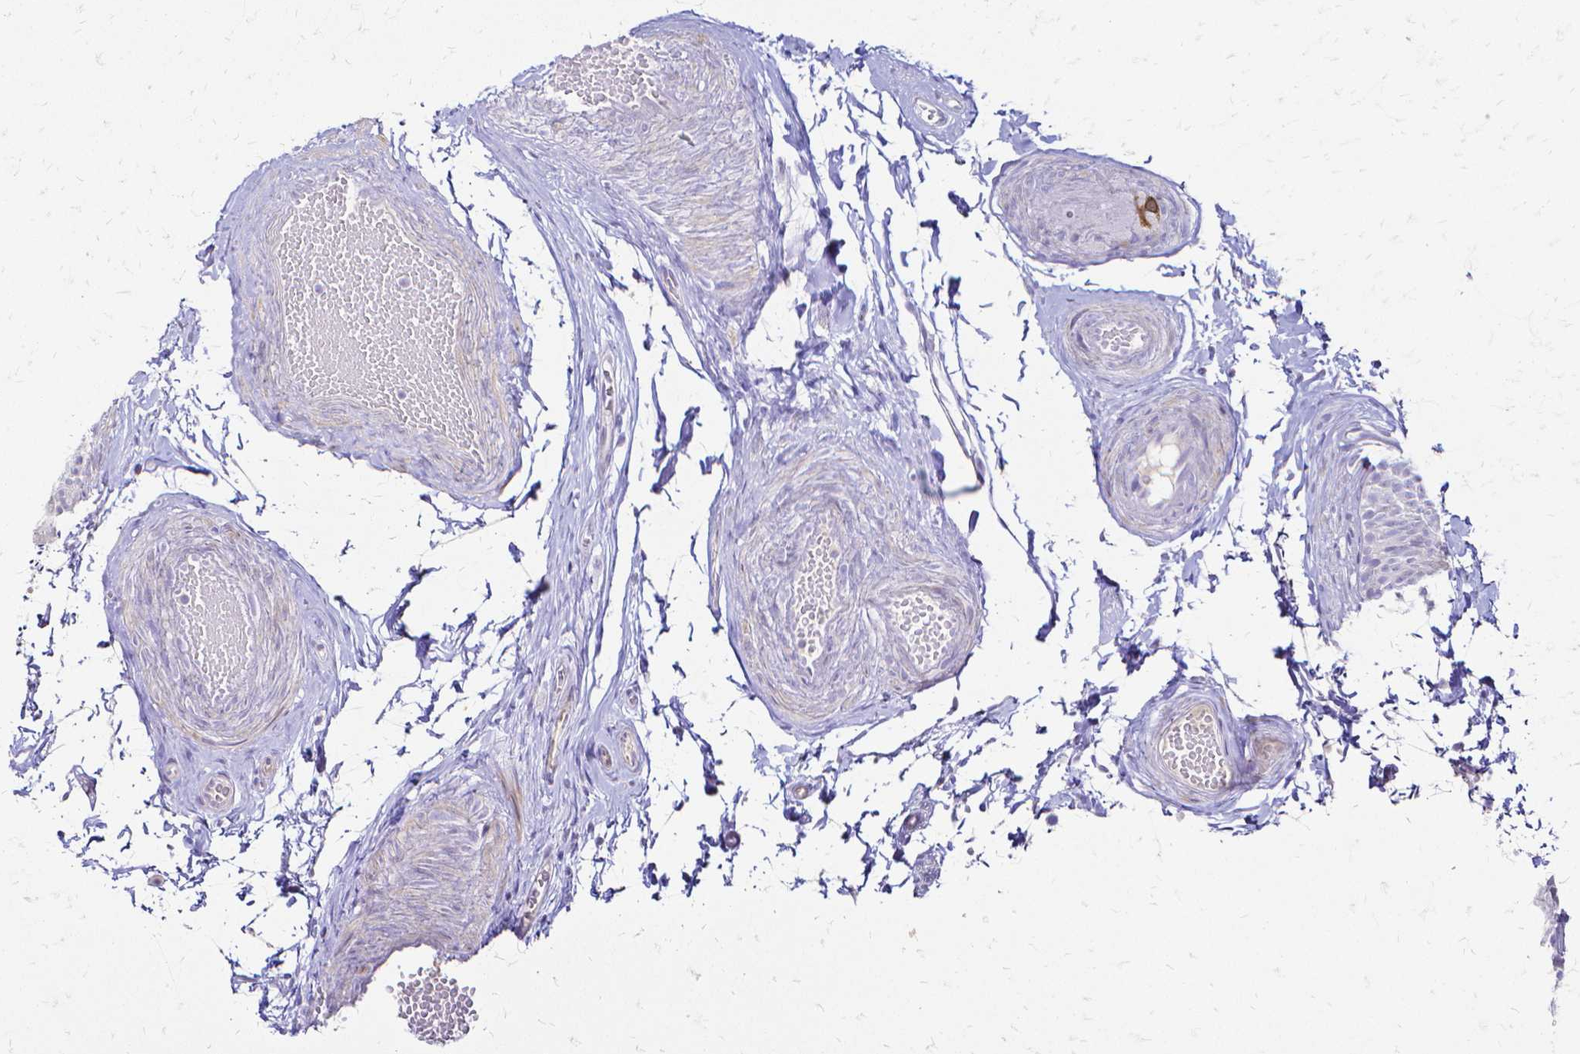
{"staining": {"intensity": "negative", "quantity": "none", "location": "none"}, "tissue": "epididymis", "cell_type": "Glandular cells", "image_type": "normal", "snomed": [{"axis": "morphology", "description": "Normal tissue, NOS"}, {"axis": "topography", "description": "Epididymis, spermatic cord, NOS"}, {"axis": "topography", "description": "Epididymis"}, {"axis": "topography", "description": "Peripheral nerve tissue"}], "caption": "IHC photomicrograph of benign epididymis: human epididymis stained with DAB (3,3'-diaminobenzidine) shows no significant protein staining in glandular cells. (DAB immunohistochemistry (IHC) with hematoxylin counter stain).", "gene": "CCNB1", "patient": {"sex": "male", "age": 29}}